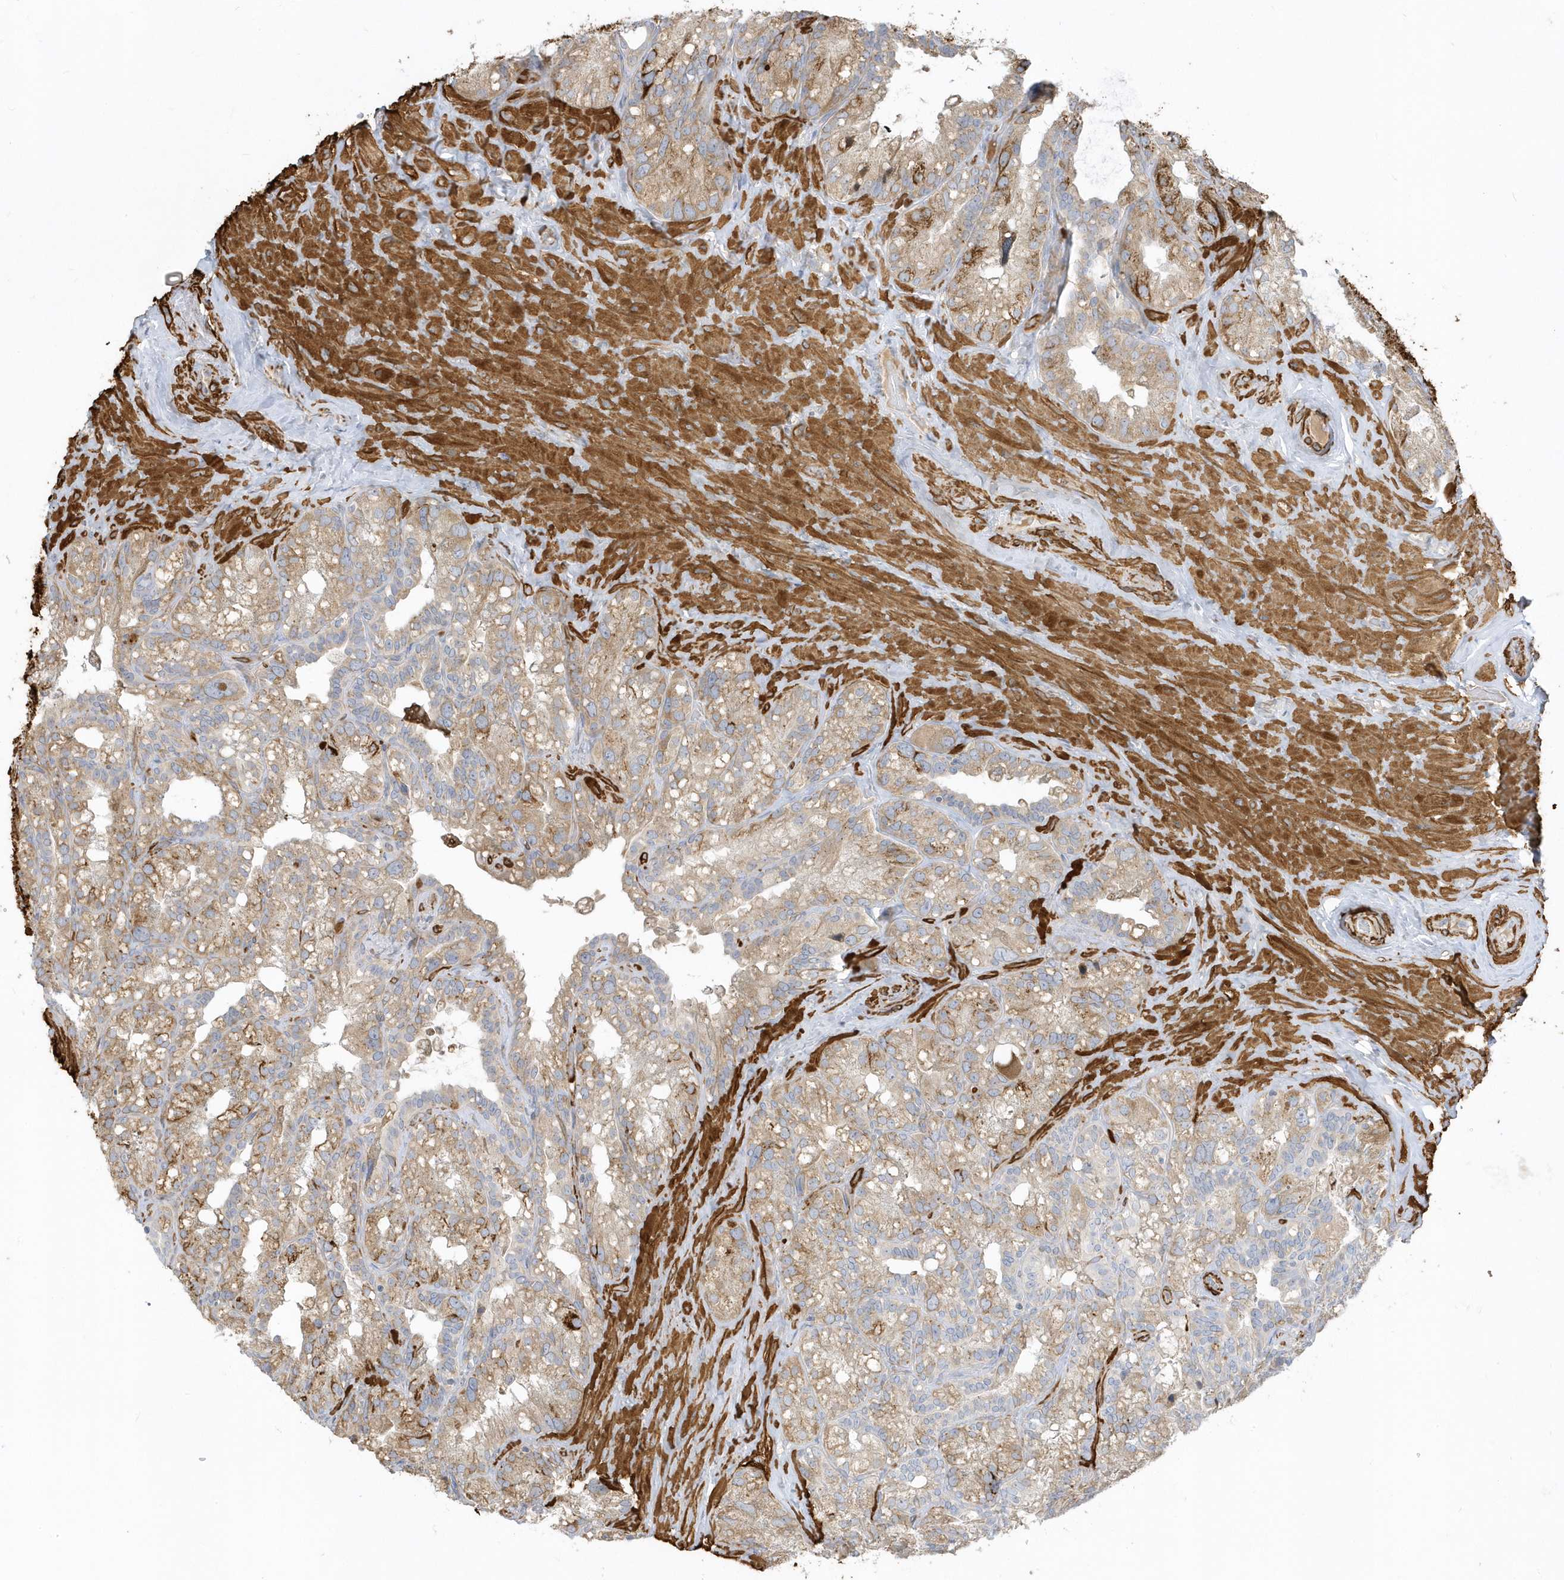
{"staining": {"intensity": "weak", "quantity": ">75%", "location": "cytoplasmic/membranous"}, "tissue": "seminal vesicle", "cell_type": "Glandular cells", "image_type": "normal", "snomed": [{"axis": "morphology", "description": "Normal tissue, NOS"}, {"axis": "topography", "description": "Prostate"}, {"axis": "topography", "description": "Seminal veicle"}], "caption": "The image displays immunohistochemical staining of unremarkable seminal vesicle. There is weak cytoplasmic/membranous expression is identified in about >75% of glandular cells. (DAB IHC, brown staining for protein, blue staining for nuclei).", "gene": "THADA", "patient": {"sex": "male", "age": 68}}